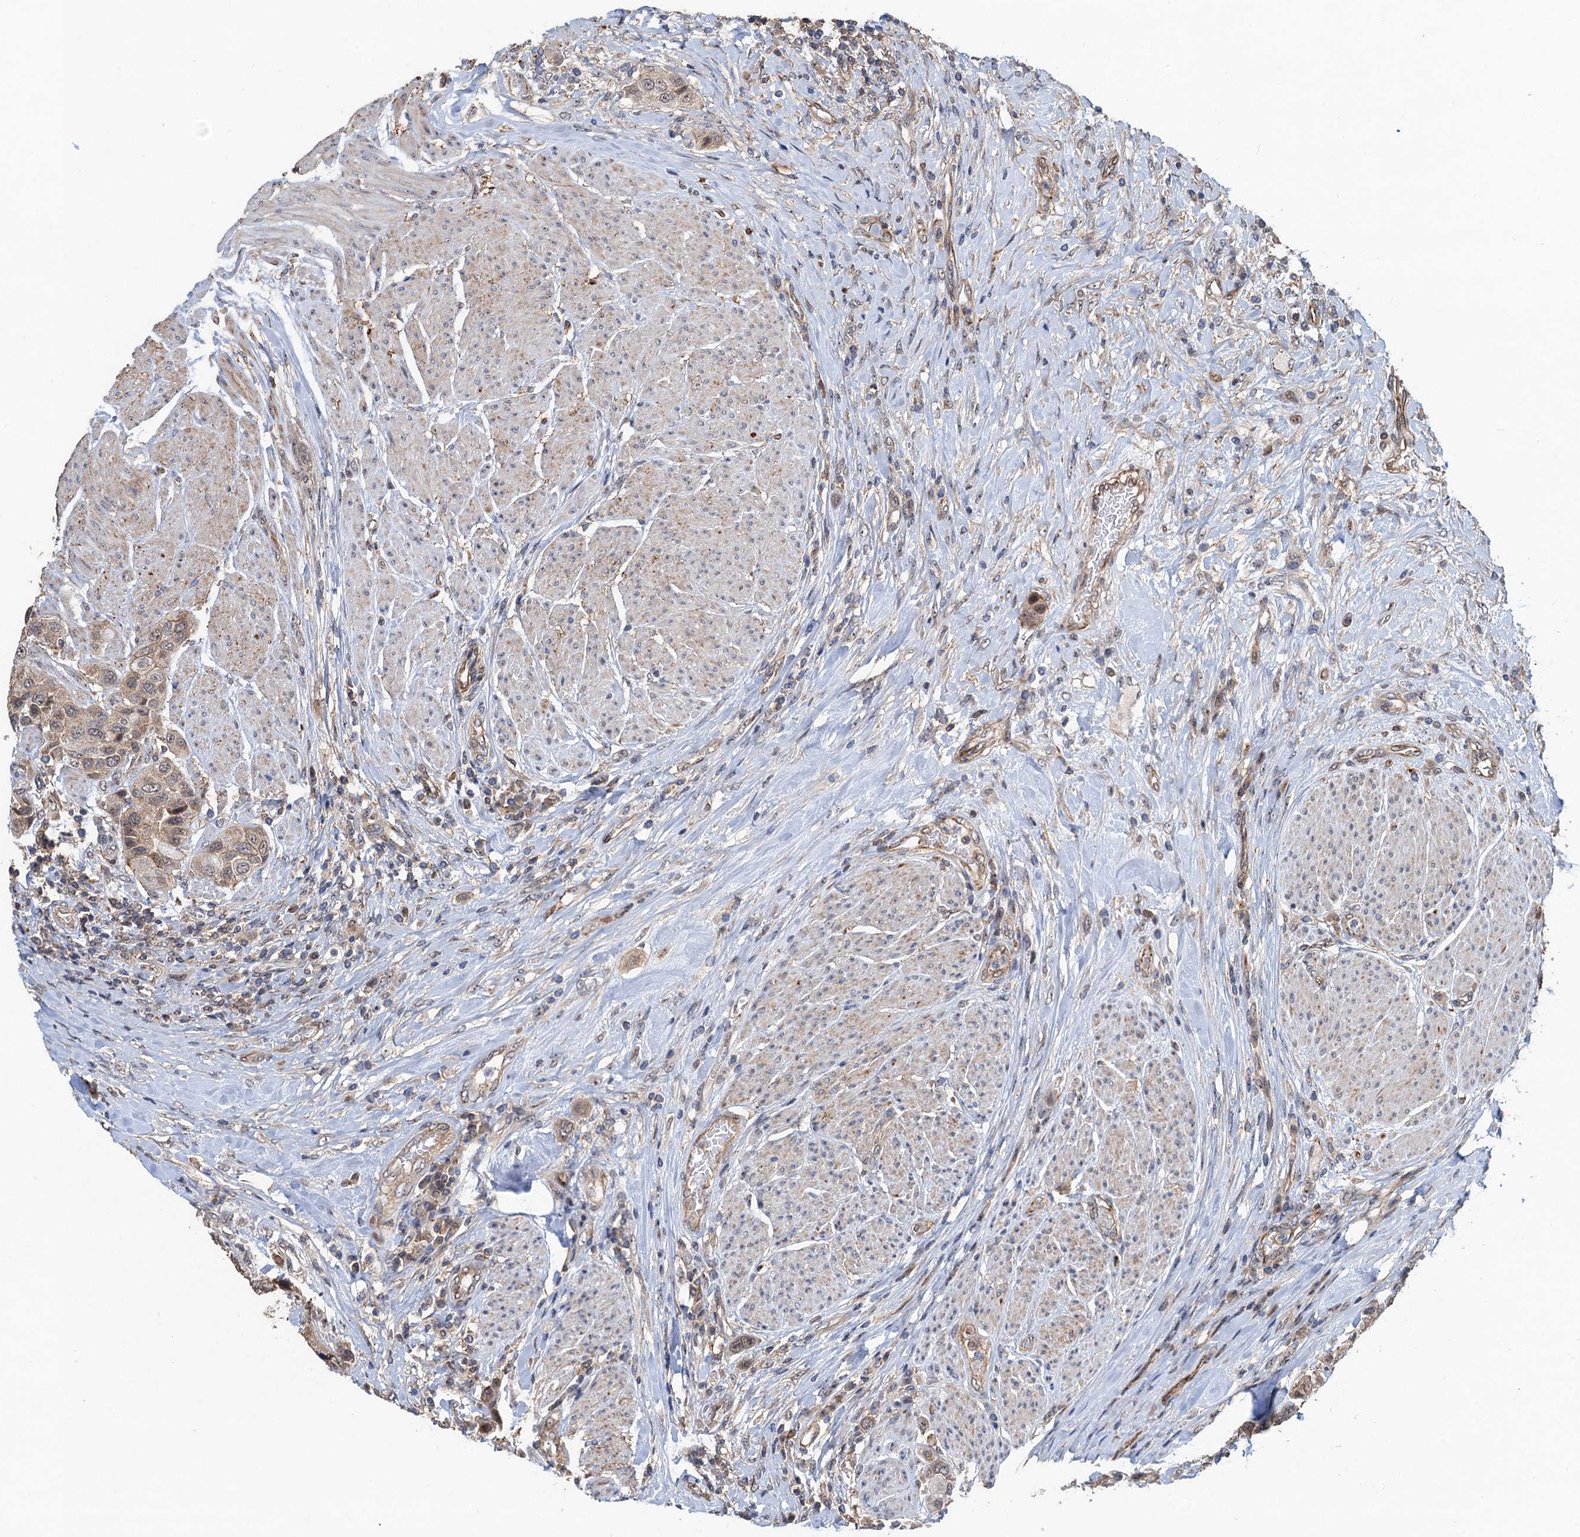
{"staining": {"intensity": "weak", "quantity": ">75%", "location": "cytoplasmic/membranous,nuclear"}, "tissue": "urothelial cancer", "cell_type": "Tumor cells", "image_type": "cancer", "snomed": [{"axis": "morphology", "description": "Urothelial carcinoma, High grade"}, {"axis": "topography", "description": "Urinary bladder"}], "caption": "Human high-grade urothelial carcinoma stained for a protein (brown) reveals weak cytoplasmic/membranous and nuclear positive expression in about >75% of tumor cells.", "gene": "TMA16", "patient": {"sex": "male", "age": 50}}